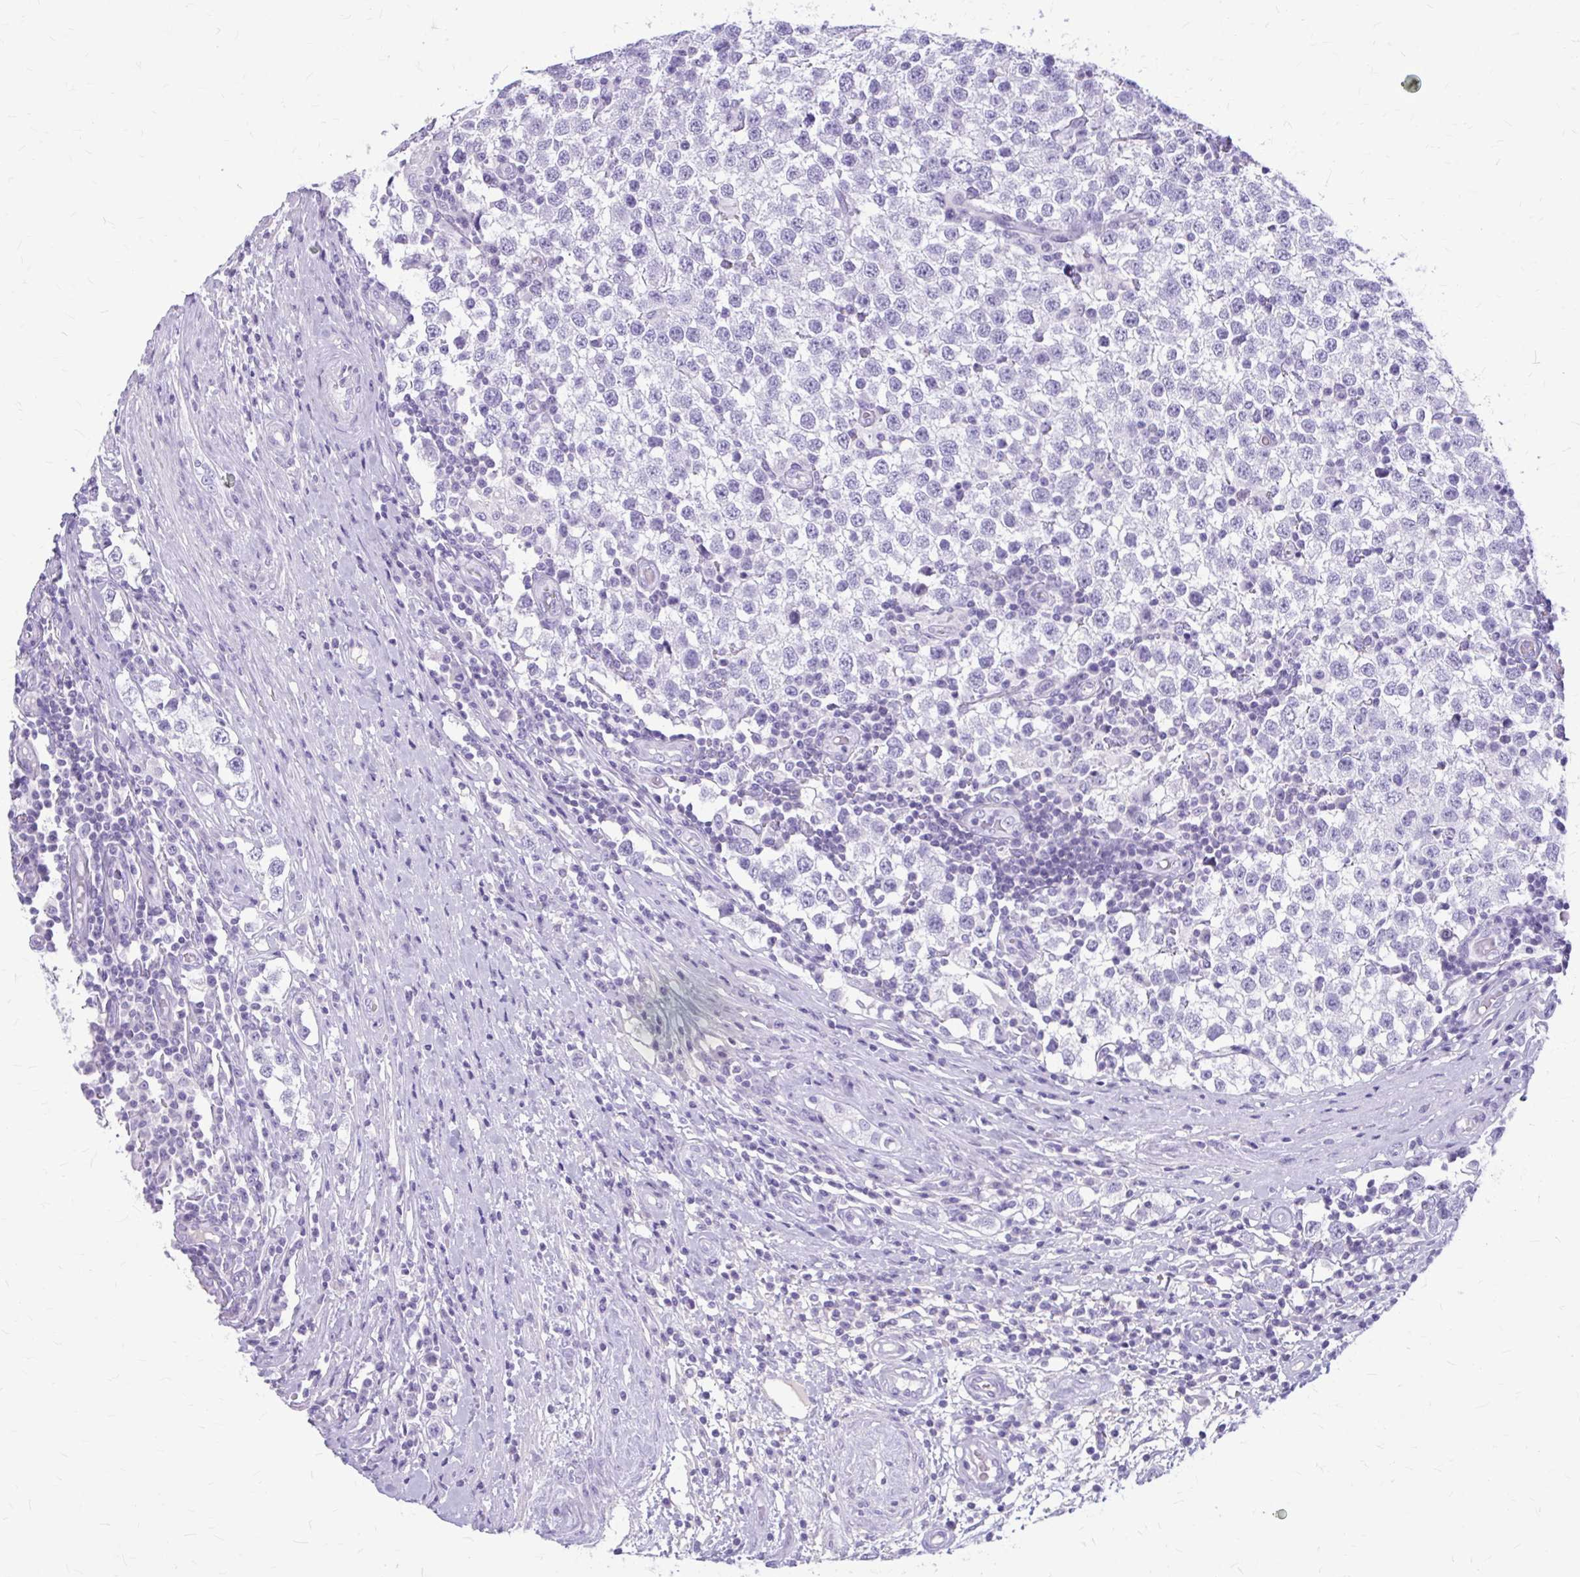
{"staining": {"intensity": "negative", "quantity": "none", "location": "none"}, "tissue": "testis cancer", "cell_type": "Tumor cells", "image_type": "cancer", "snomed": [{"axis": "morphology", "description": "Seminoma, NOS"}, {"axis": "topography", "description": "Testis"}], "caption": "Testis seminoma was stained to show a protein in brown. There is no significant positivity in tumor cells.", "gene": "KLHDC7A", "patient": {"sex": "male", "age": 34}}